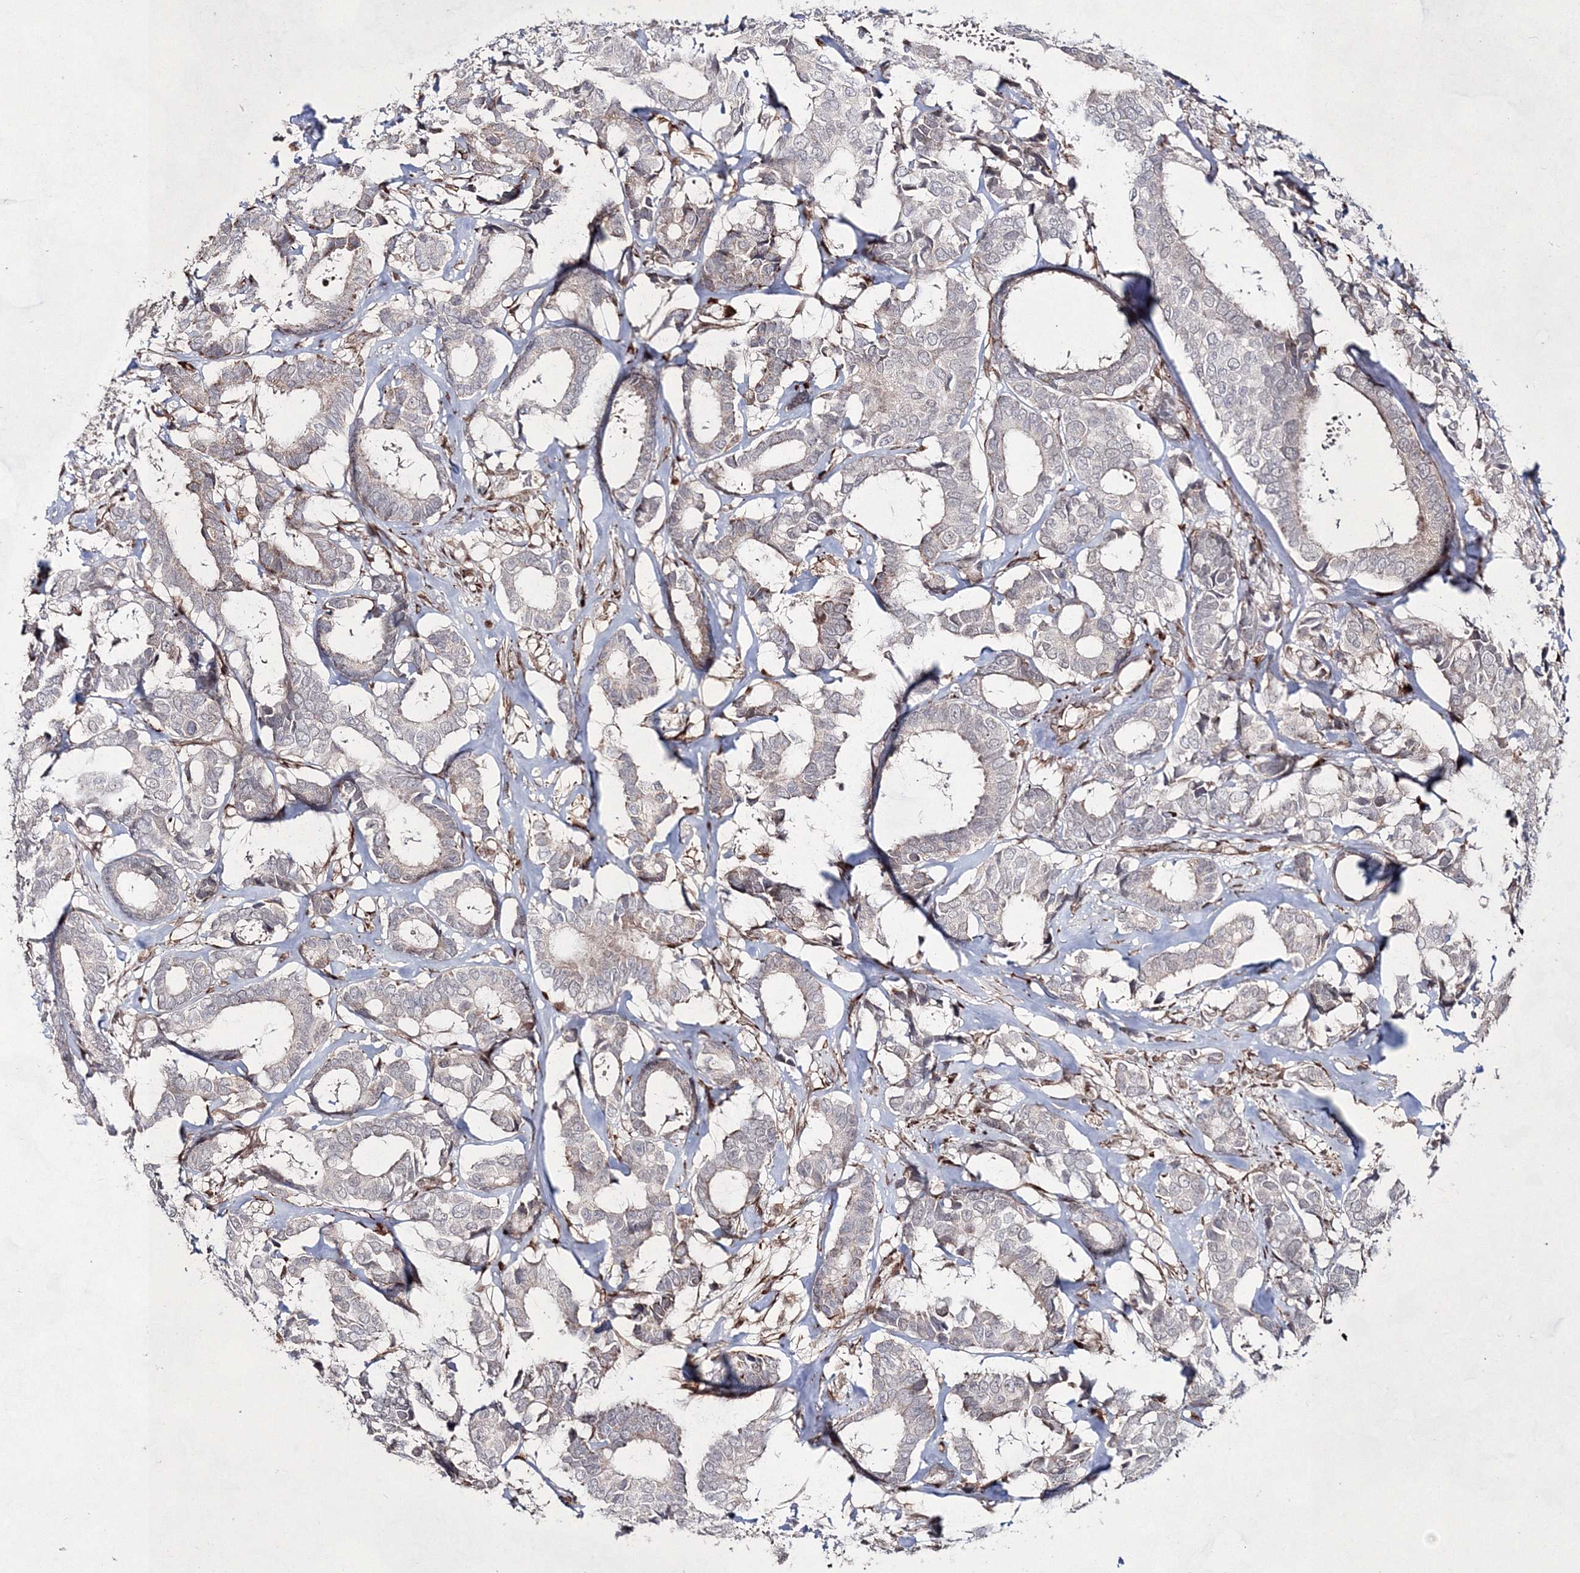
{"staining": {"intensity": "negative", "quantity": "none", "location": "none"}, "tissue": "breast cancer", "cell_type": "Tumor cells", "image_type": "cancer", "snomed": [{"axis": "morphology", "description": "Duct carcinoma"}, {"axis": "topography", "description": "Breast"}], "caption": "Image shows no significant protein positivity in tumor cells of breast intraductal carcinoma.", "gene": "SNIP1", "patient": {"sex": "female", "age": 87}}